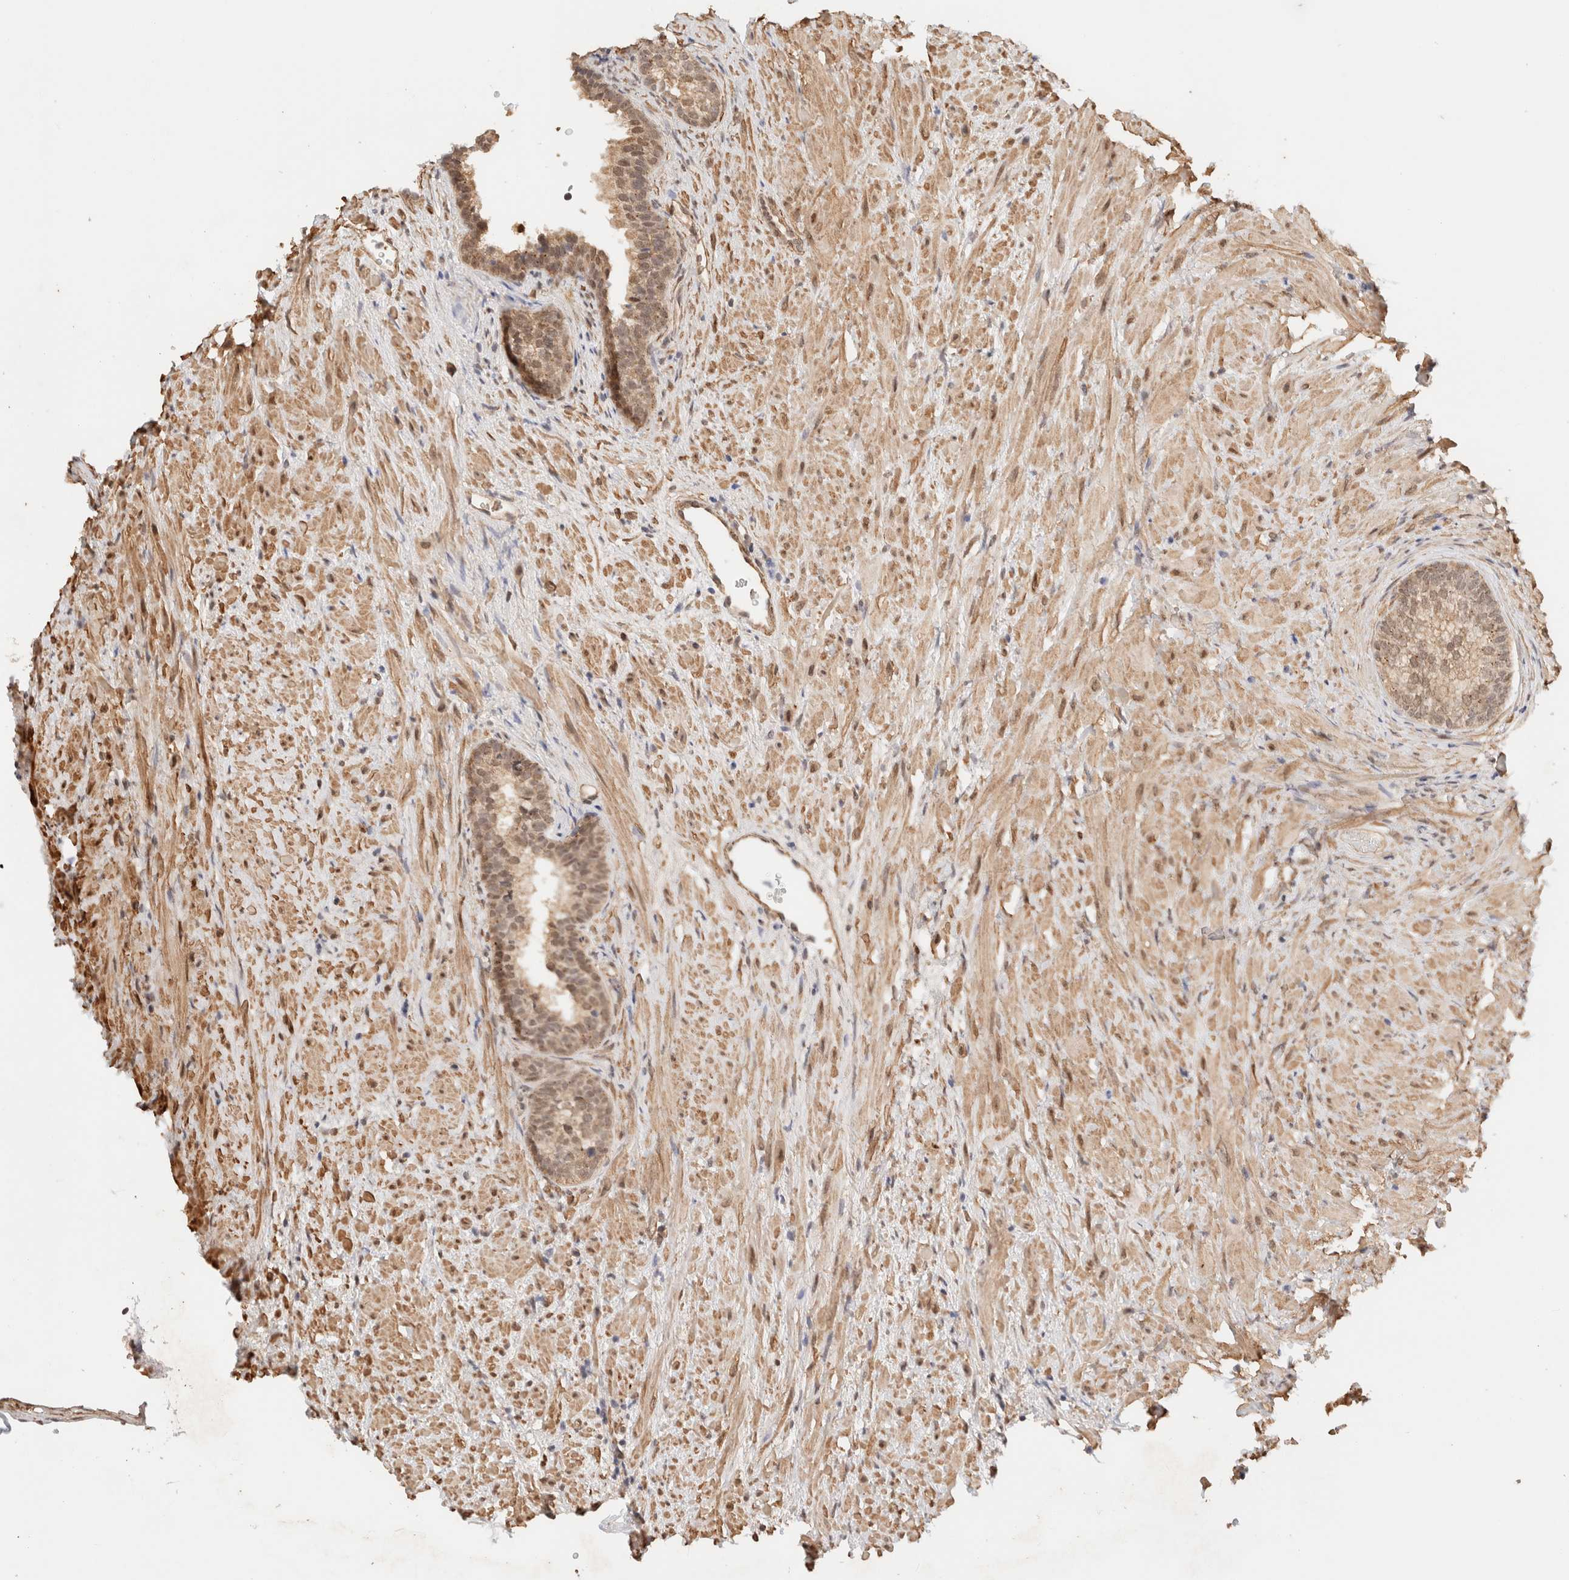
{"staining": {"intensity": "weak", "quantity": ">75%", "location": "cytoplasmic/membranous"}, "tissue": "prostate", "cell_type": "Glandular cells", "image_type": "normal", "snomed": [{"axis": "morphology", "description": "Normal tissue, NOS"}, {"axis": "topography", "description": "Prostate"}], "caption": "The histopathology image reveals staining of unremarkable prostate, revealing weak cytoplasmic/membranous protein staining (brown color) within glandular cells.", "gene": "BRPF3", "patient": {"sex": "male", "age": 76}}